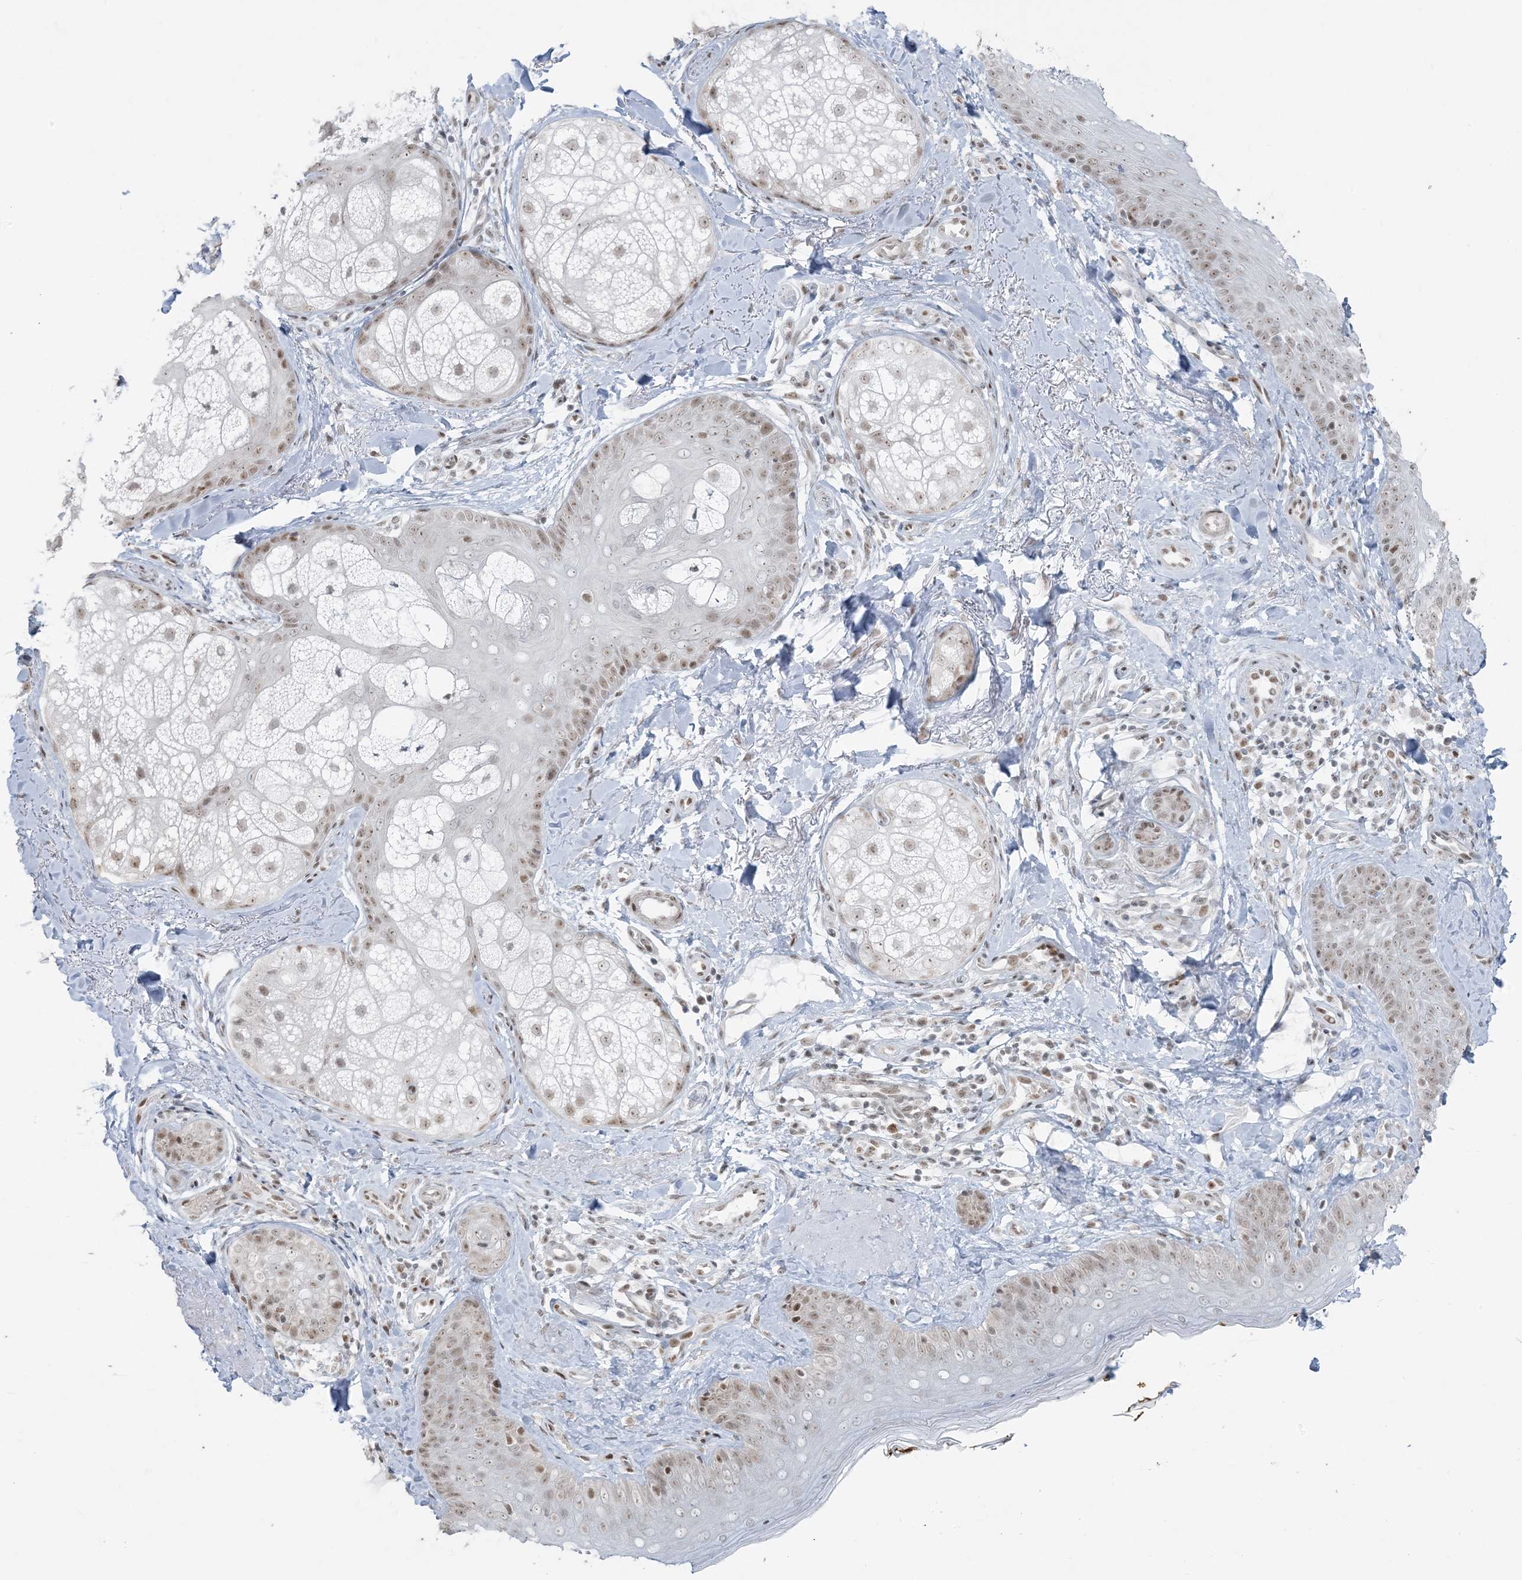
{"staining": {"intensity": "moderate", "quantity": ">75%", "location": "nuclear"}, "tissue": "skin", "cell_type": "Fibroblasts", "image_type": "normal", "snomed": [{"axis": "morphology", "description": "Normal tissue, NOS"}, {"axis": "topography", "description": "Skin"}], "caption": "Immunohistochemistry (IHC) (DAB (3,3'-diaminobenzidine)) staining of normal human skin exhibits moderate nuclear protein expression in approximately >75% of fibroblasts.", "gene": "ZNF787", "patient": {"sex": "male", "age": 57}}